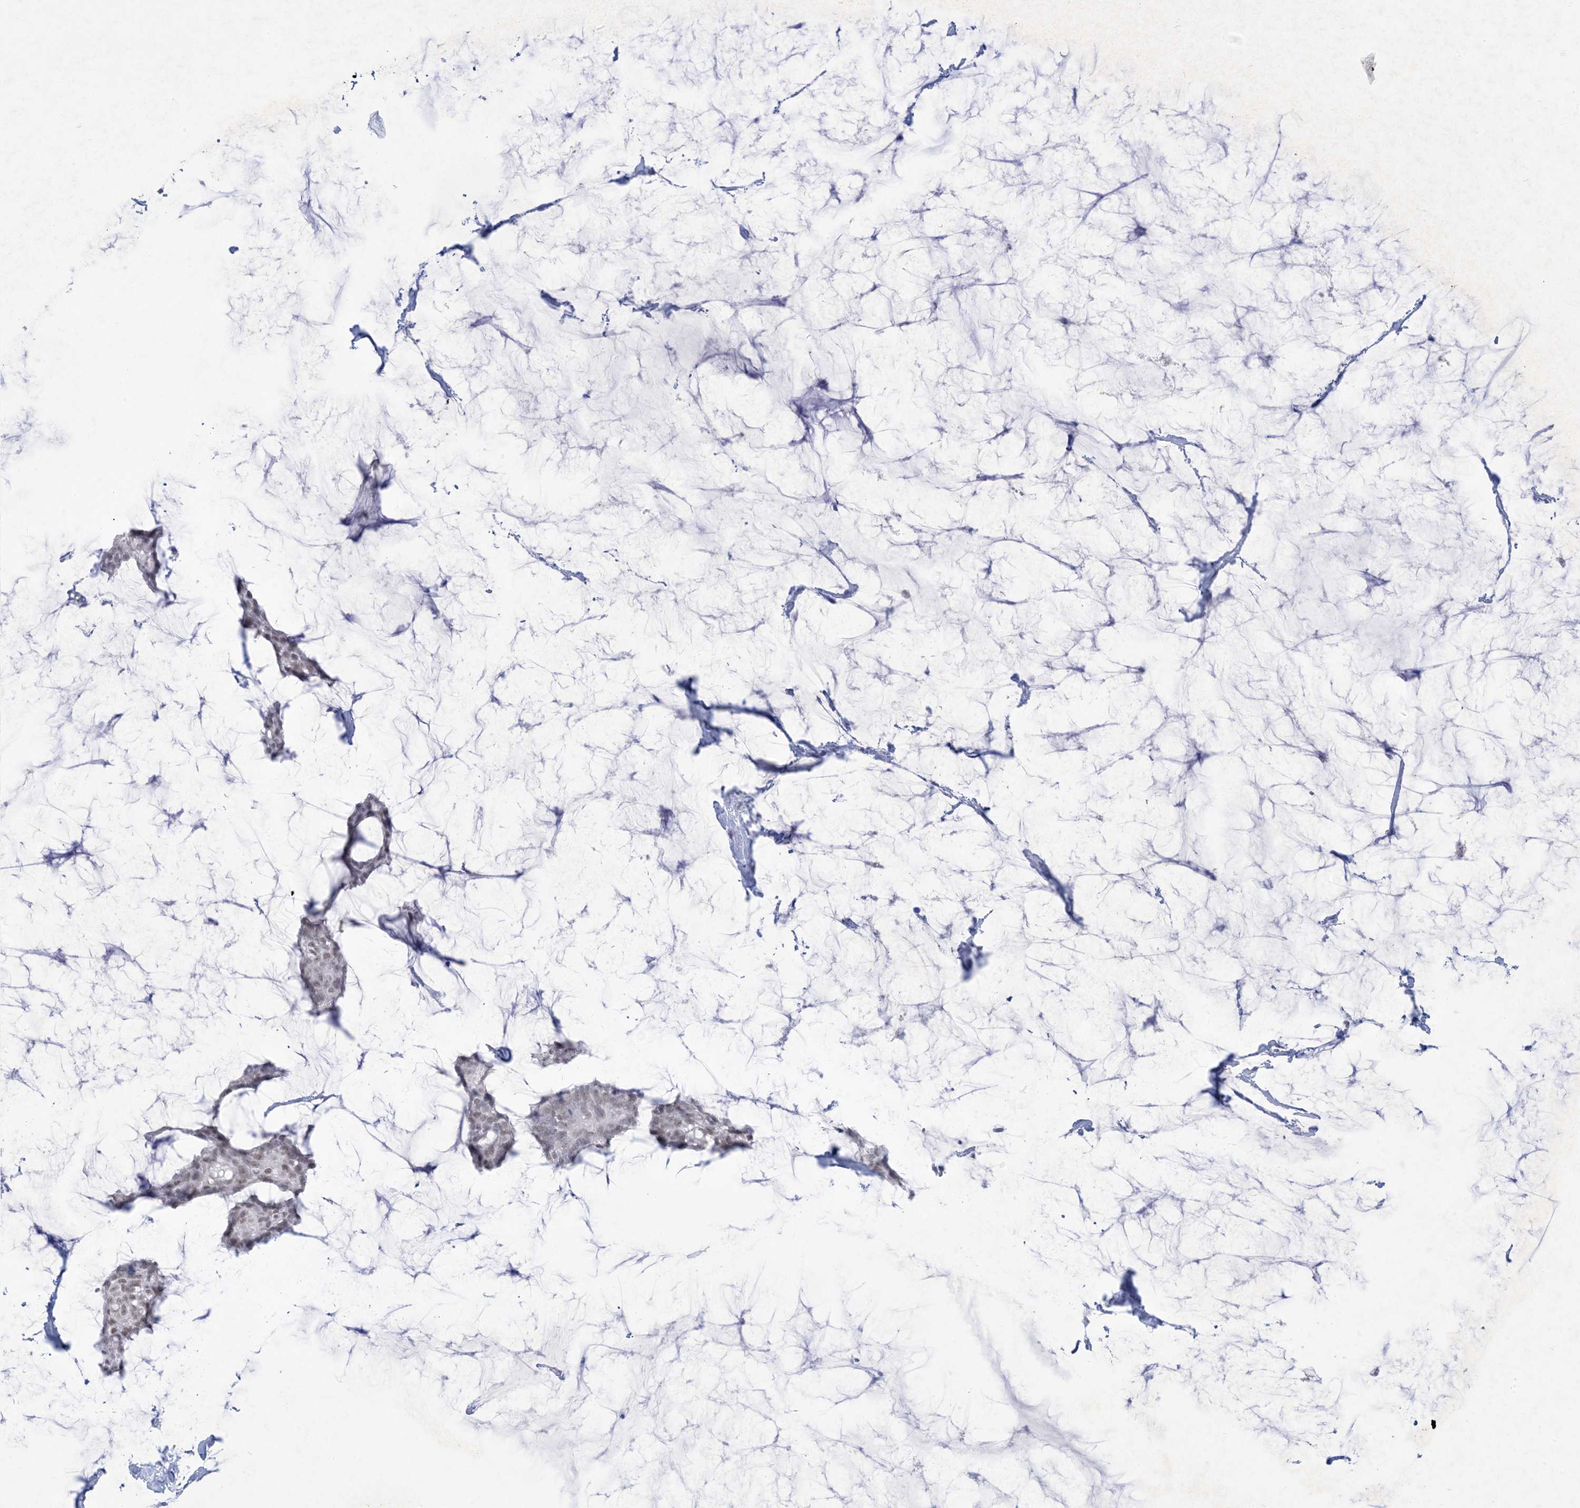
{"staining": {"intensity": "weak", "quantity": "<25%", "location": "nuclear"}, "tissue": "breast cancer", "cell_type": "Tumor cells", "image_type": "cancer", "snomed": [{"axis": "morphology", "description": "Duct carcinoma"}, {"axis": "topography", "description": "Breast"}], "caption": "Breast cancer stained for a protein using immunohistochemistry (IHC) displays no staining tumor cells.", "gene": "HOMEZ", "patient": {"sex": "female", "age": 93}}